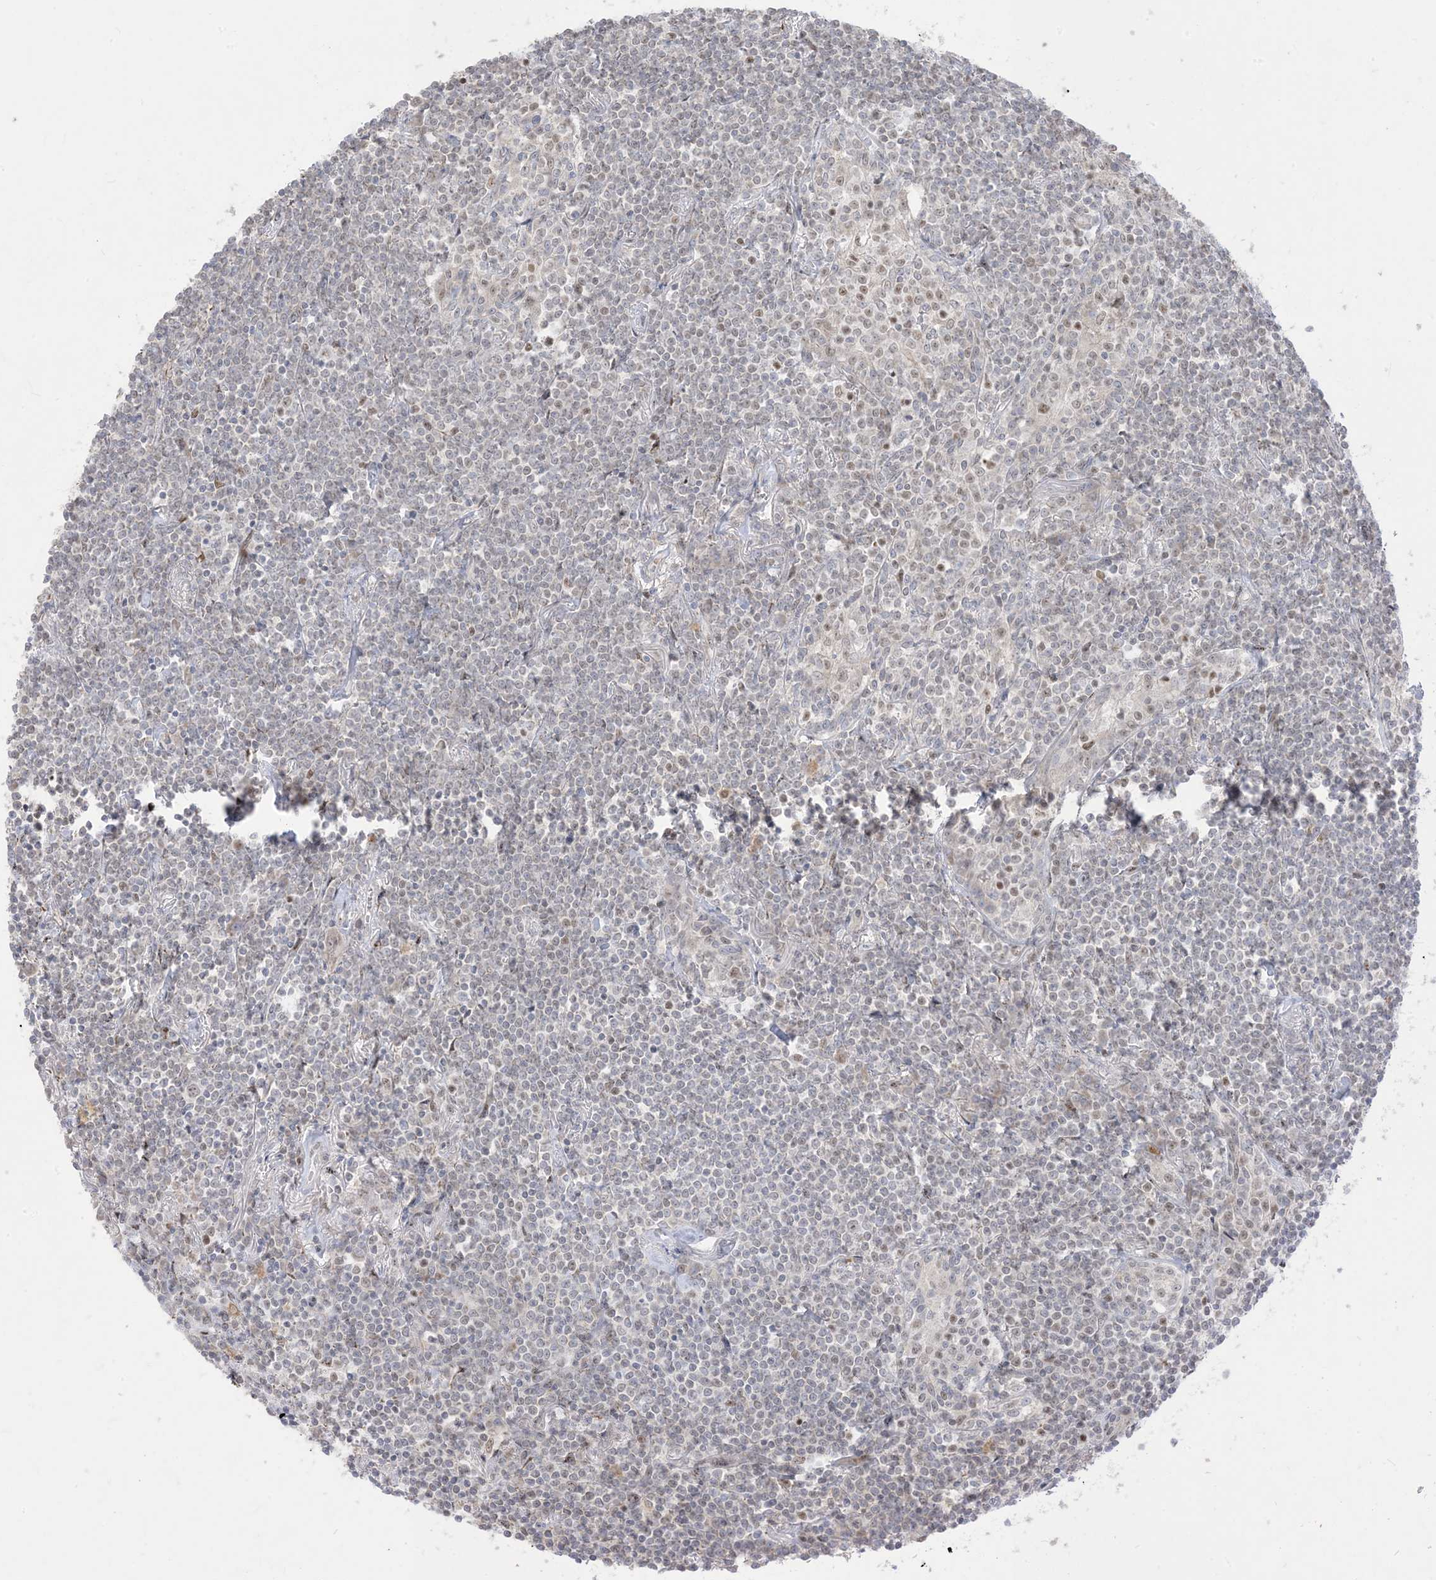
{"staining": {"intensity": "weak", "quantity": "<25%", "location": "nuclear"}, "tissue": "lymphoma", "cell_type": "Tumor cells", "image_type": "cancer", "snomed": [{"axis": "morphology", "description": "Malignant lymphoma, non-Hodgkin's type, Low grade"}, {"axis": "topography", "description": "Lung"}], "caption": "High magnification brightfield microscopy of malignant lymphoma, non-Hodgkin's type (low-grade) stained with DAB (brown) and counterstained with hematoxylin (blue): tumor cells show no significant expression. (Brightfield microscopy of DAB IHC at high magnification).", "gene": "BHLHE40", "patient": {"sex": "female", "age": 71}}